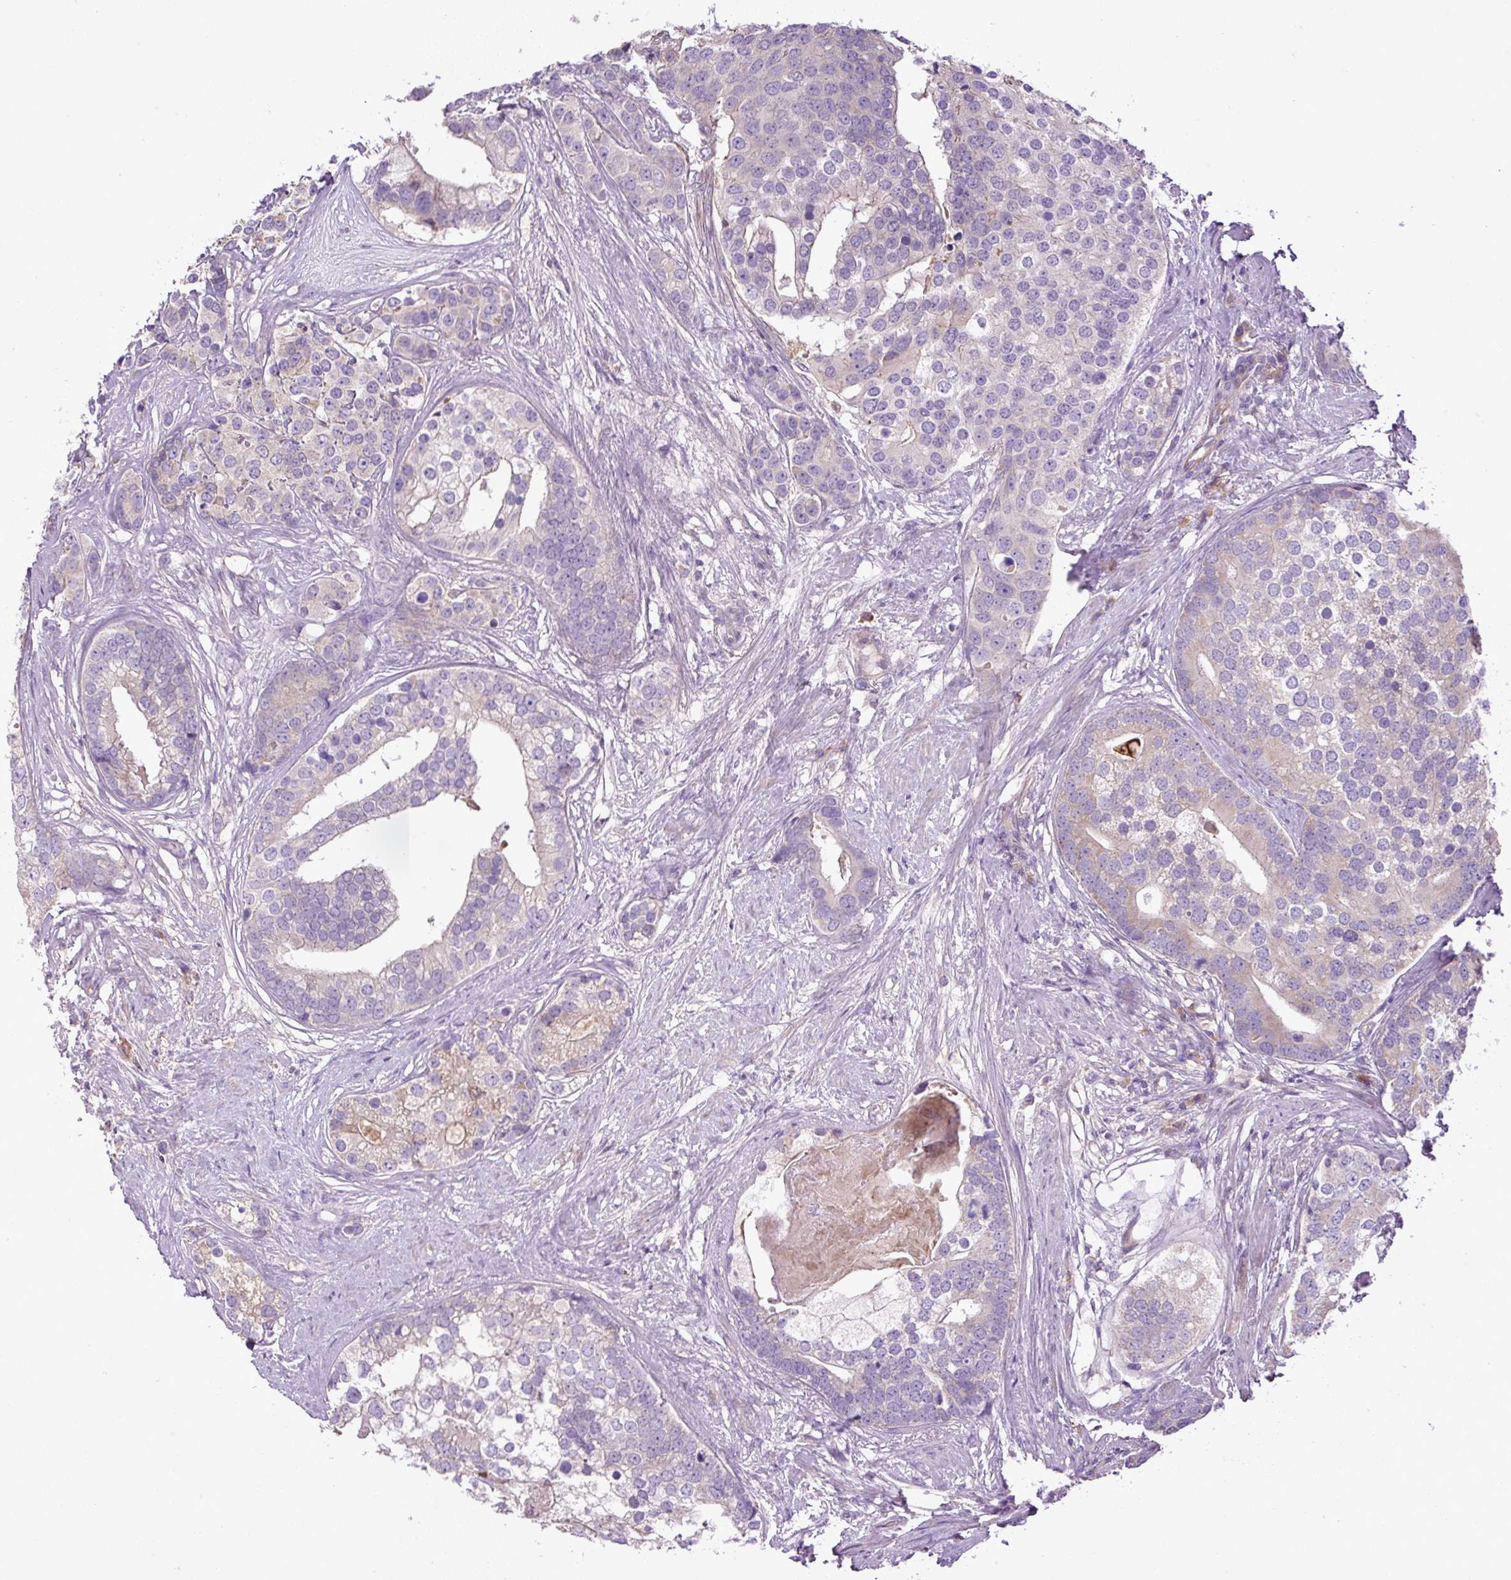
{"staining": {"intensity": "negative", "quantity": "none", "location": "none"}, "tissue": "prostate cancer", "cell_type": "Tumor cells", "image_type": "cancer", "snomed": [{"axis": "morphology", "description": "Adenocarcinoma, High grade"}, {"axis": "topography", "description": "Prostate"}], "caption": "Tumor cells show no significant protein expression in prostate cancer (adenocarcinoma (high-grade)). The staining was performed using DAB to visualize the protein expression in brown, while the nuclei were stained in blue with hematoxylin (Magnification: 20x).", "gene": "CXCL13", "patient": {"sex": "male", "age": 62}}